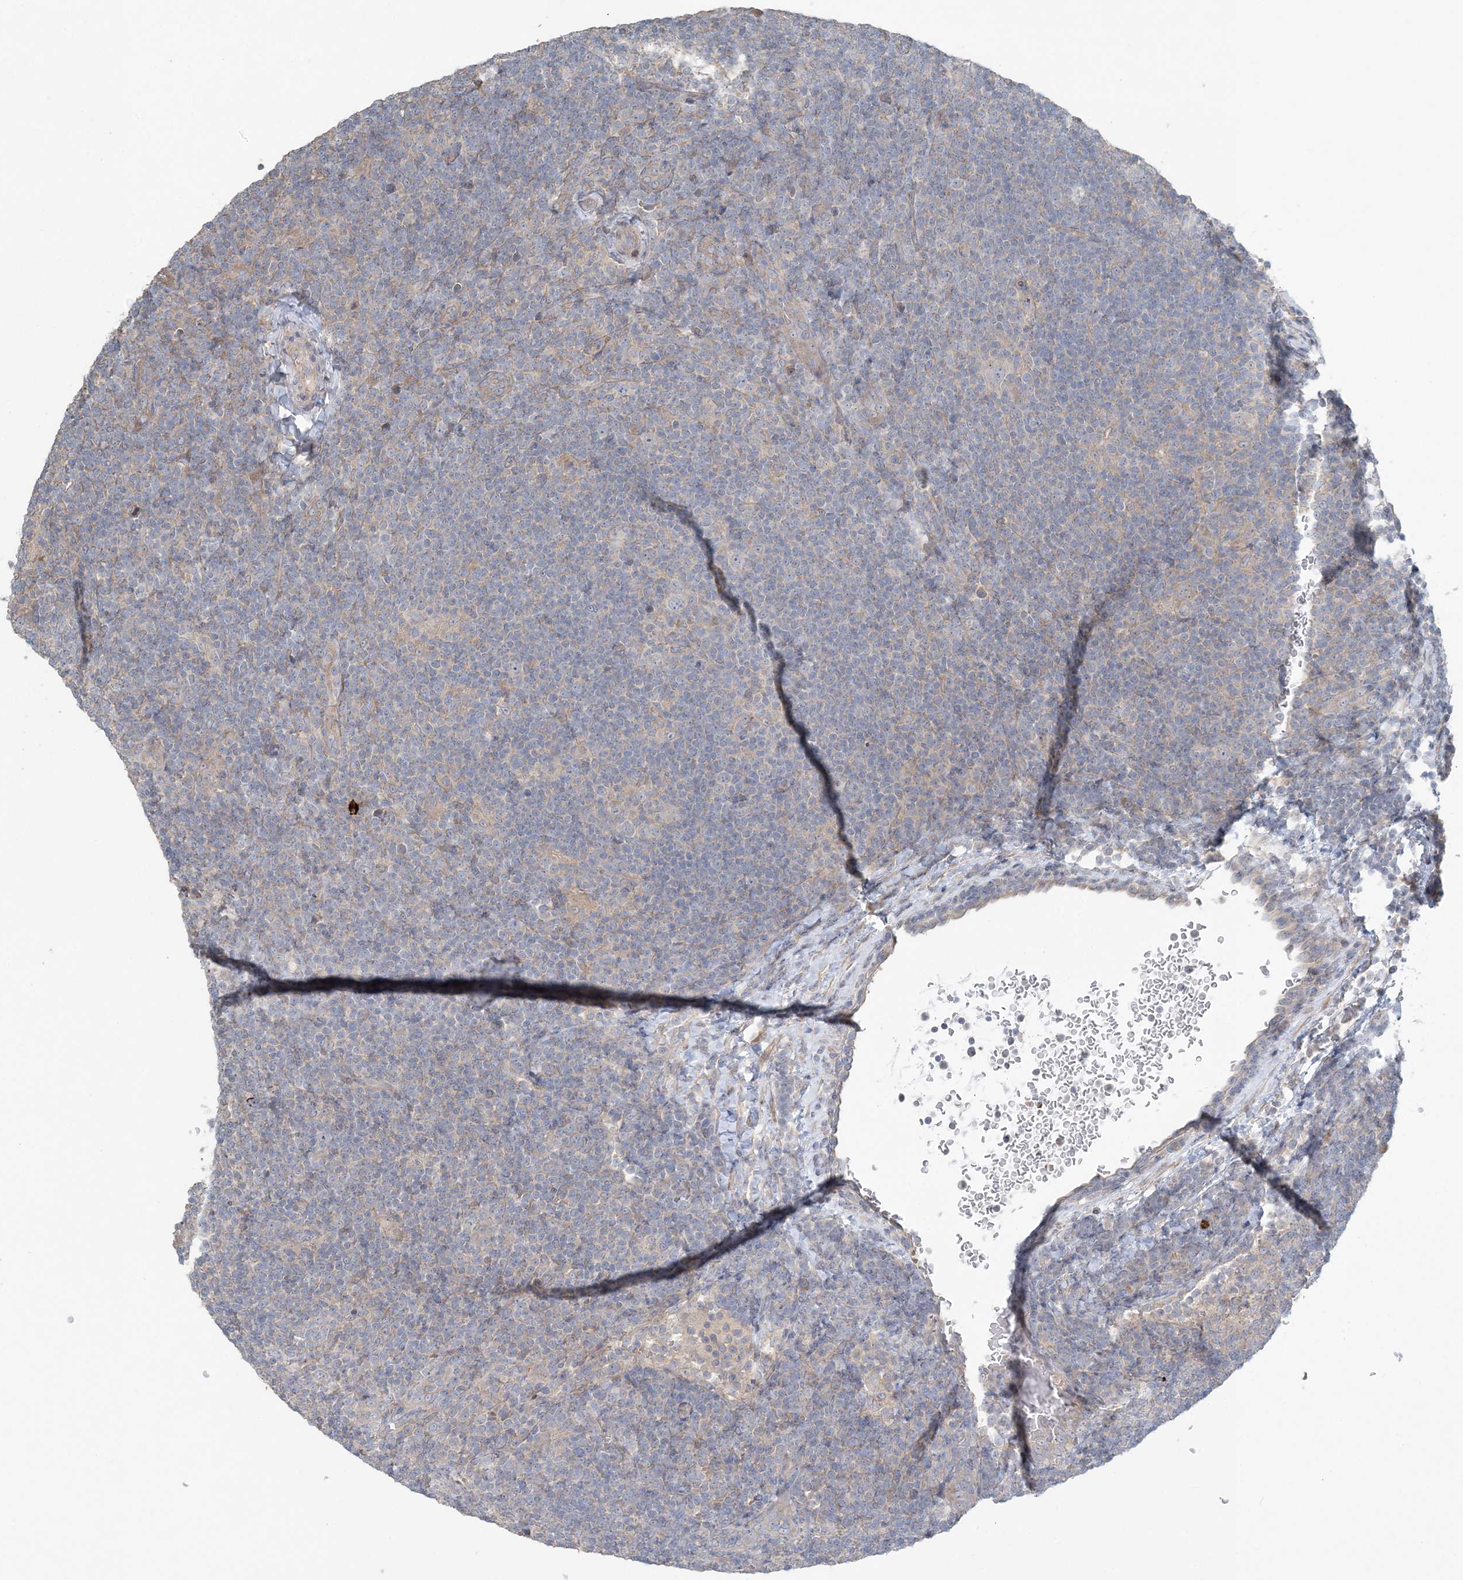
{"staining": {"intensity": "negative", "quantity": "none", "location": "none"}, "tissue": "lymphoma", "cell_type": "Tumor cells", "image_type": "cancer", "snomed": [{"axis": "morphology", "description": "Hodgkin's disease, NOS"}, {"axis": "topography", "description": "Lymph node"}], "caption": "Lymphoma was stained to show a protein in brown. There is no significant staining in tumor cells. (Immunohistochemistry, brightfield microscopy, high magnification).", "gene": "SLC4A10", "patient": {"sex": "female", "age": 57}}